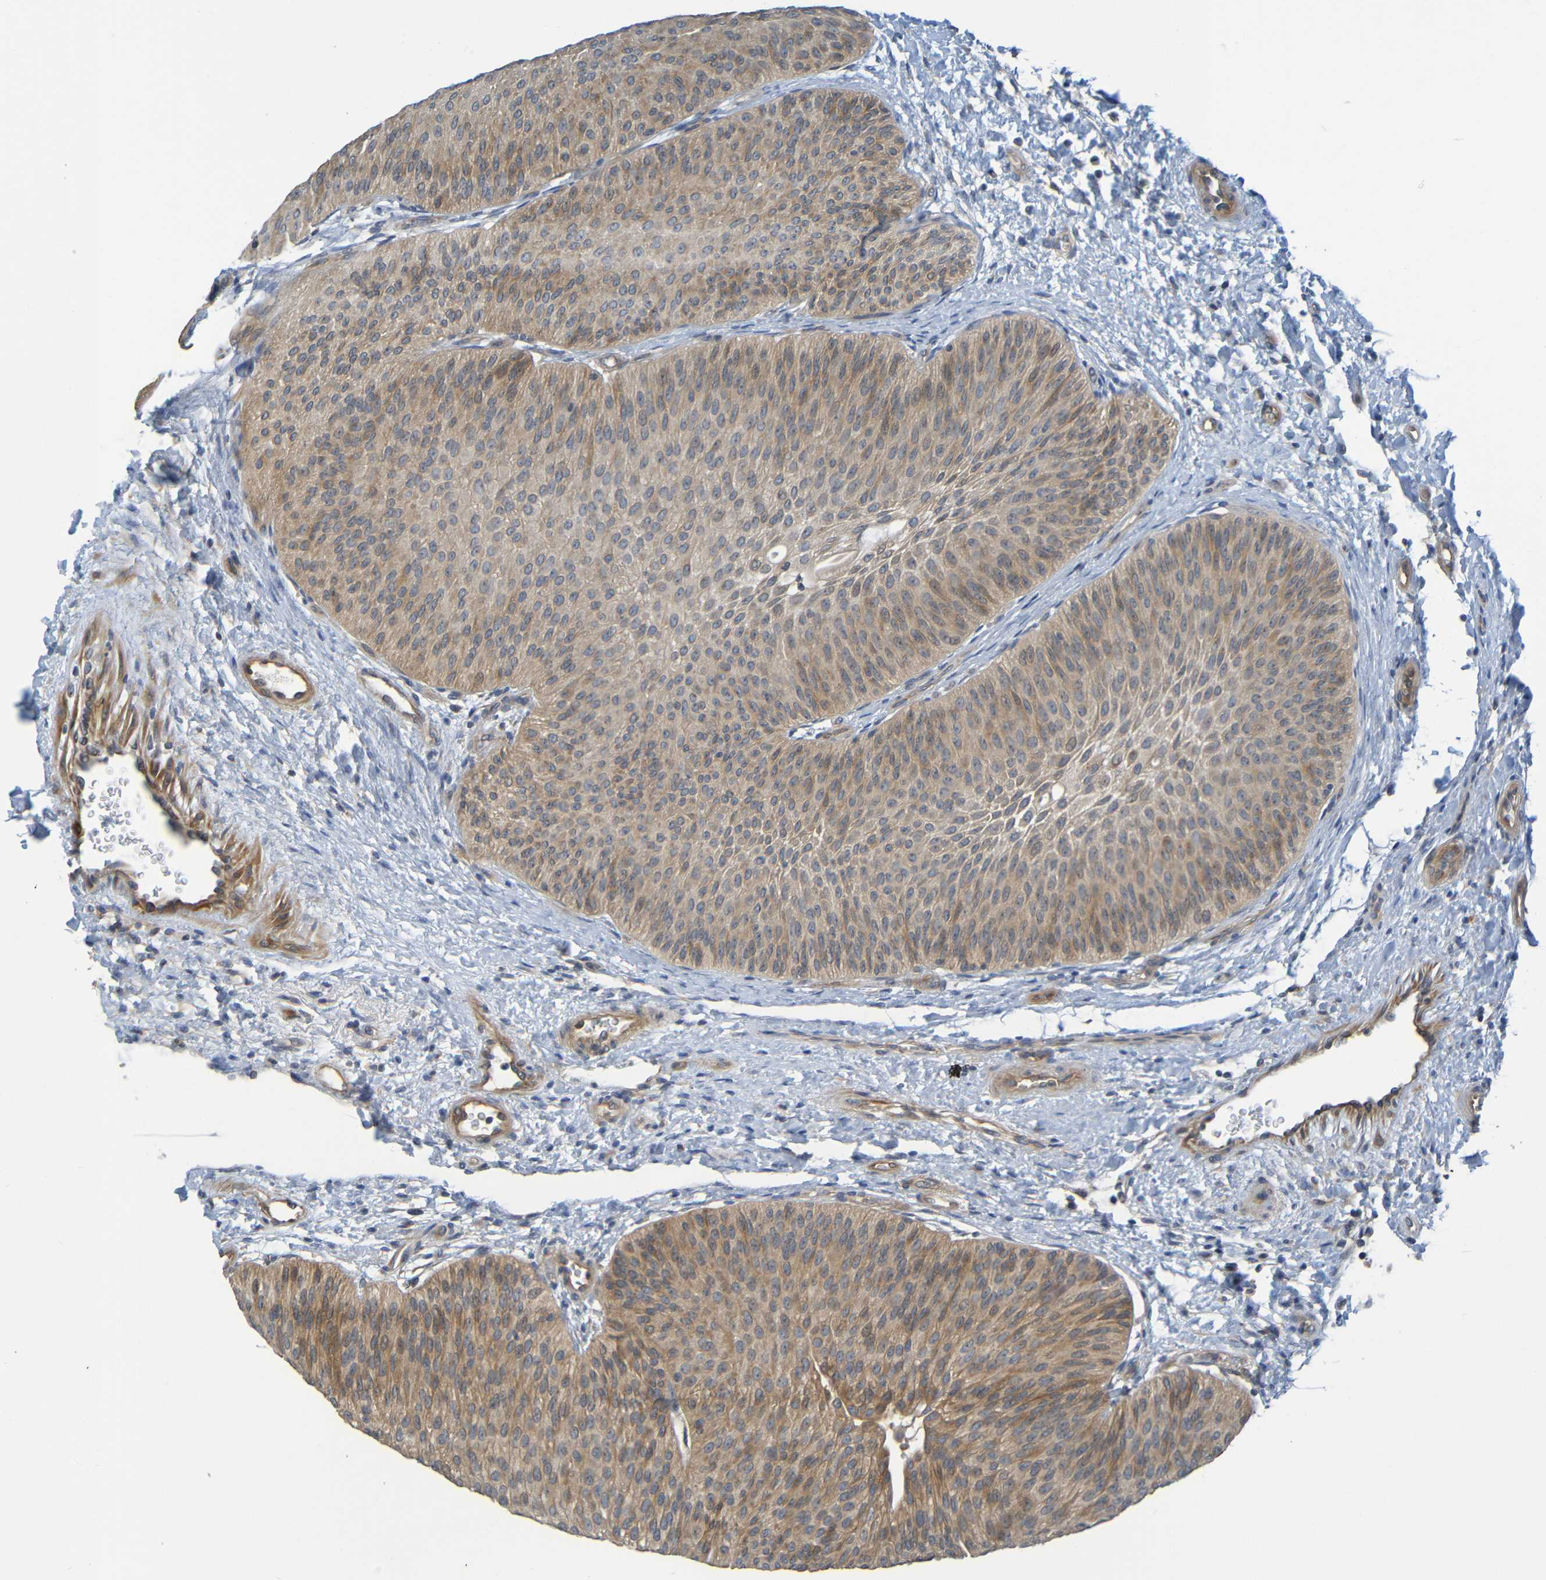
{"staining": {"intensity": "moderate", "quantity": ">75%", "location": "cytoplasmic/membranous"}, "tissue": "urothelial cancer", "cell_type": "Tumor cells", "image_type": "cancer", "snomed": [{"axis": "morphology", "description": "Urothelial carcinoma, Low grade"}, {"axis": "topography", "description": "Urinary bladder"}], "caption": "Protein staining reveals moderate cytoplasmic/membranous positivity in about >75% of tumor cells in low-grade urothelial carcinoma.", "gene": "CYP4F2", "patient": {"sex": "female", "age": 60}}